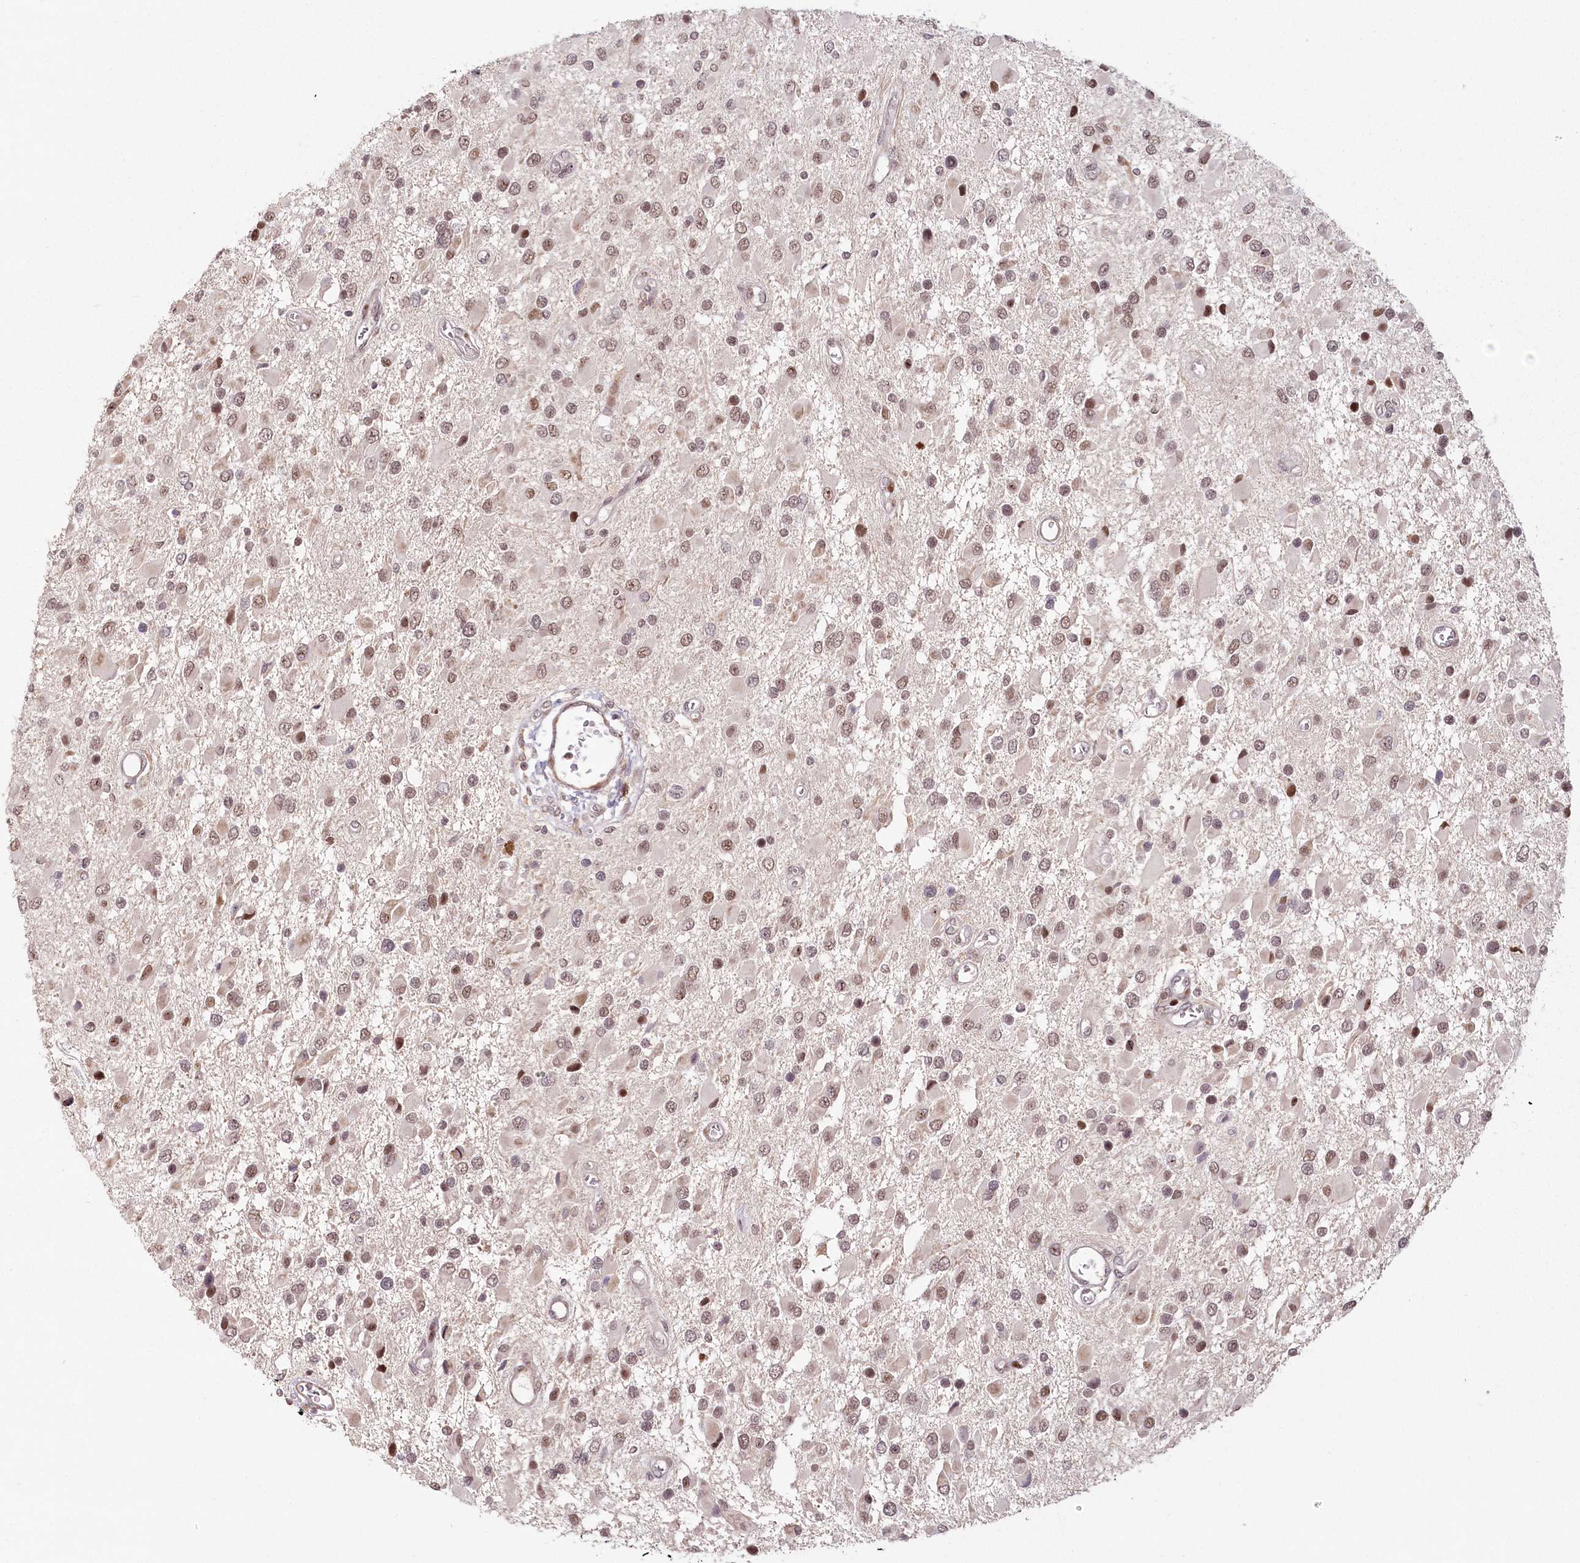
{"staining": {"intensity": "moderate", "quantity": ">75%", "location": "nuclear"}, "tissue": "glioma", "cell_type": "Tumor cells", "image_type": "cancer", "snomed": [{"axis": "morphology", "description": "Glioma, malignant, High grade"}, {"axis": "topography", "description": "Brain"}], "caption": "This image displays immunohistochemistry (IHC) staining of glioma, with medium moderate nuclear expression in about >75% of tumor cells.", "gene": "FAM204A", "patient": {"sex": "male", "age": 53}}